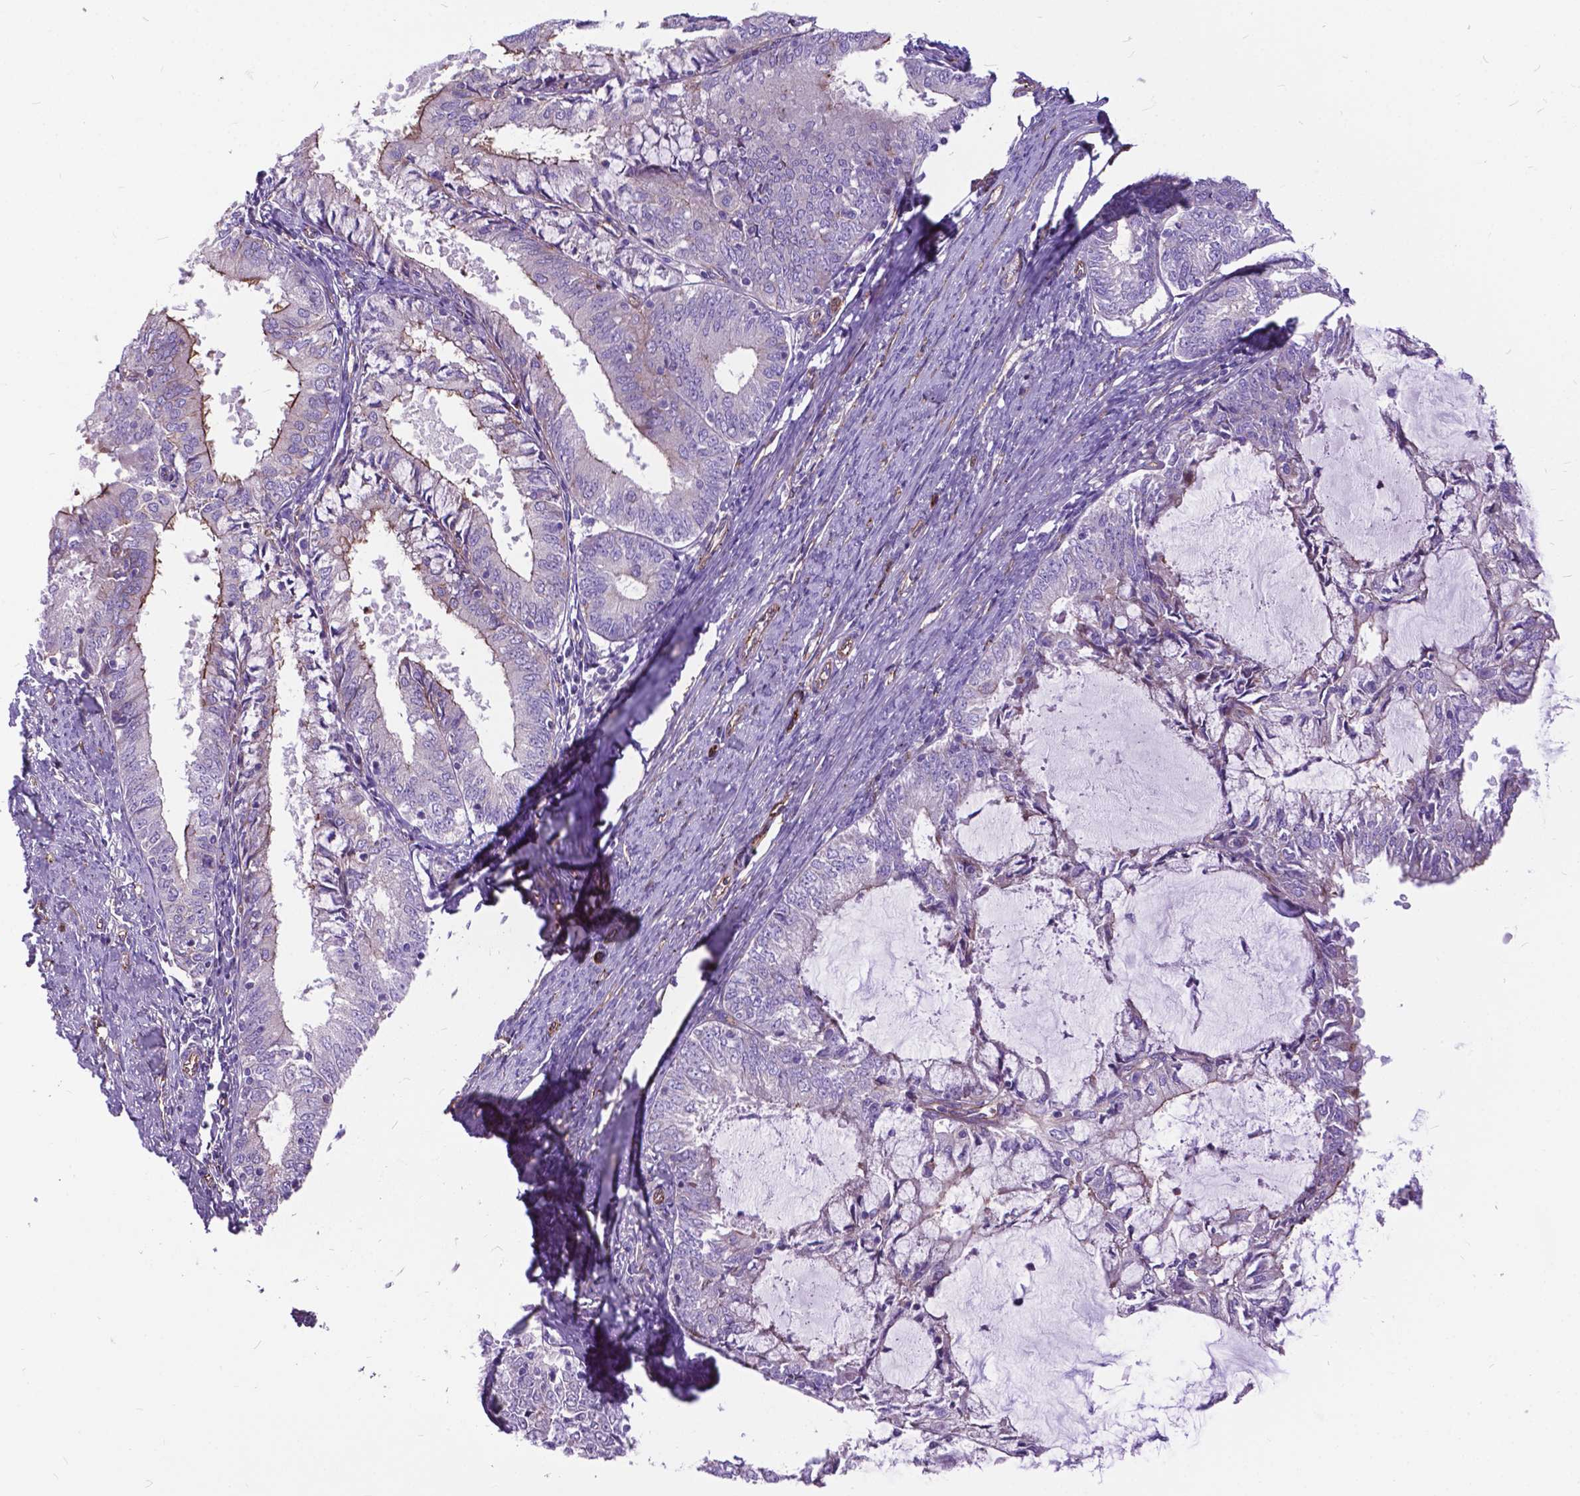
{"staining": {"intensity": "negative", "quantity": "none", "location": "none"}, "tissue": "endometrial cancer", "cell_type": "Tumor cells", "image_type": "cancer", "snomed": [{"axis": "morphology", "description": "Adenocarcinoma, NOS"}, {"axis": "topography", "description": "Endometrium"}], "caption": "Human adenocarcinoma (endometrial) stained for a protein using immunohistochemistry exhibits no expression in tumor cells.", "gene": "FLT4", "patient": {"sex": "female", "age": 57}}